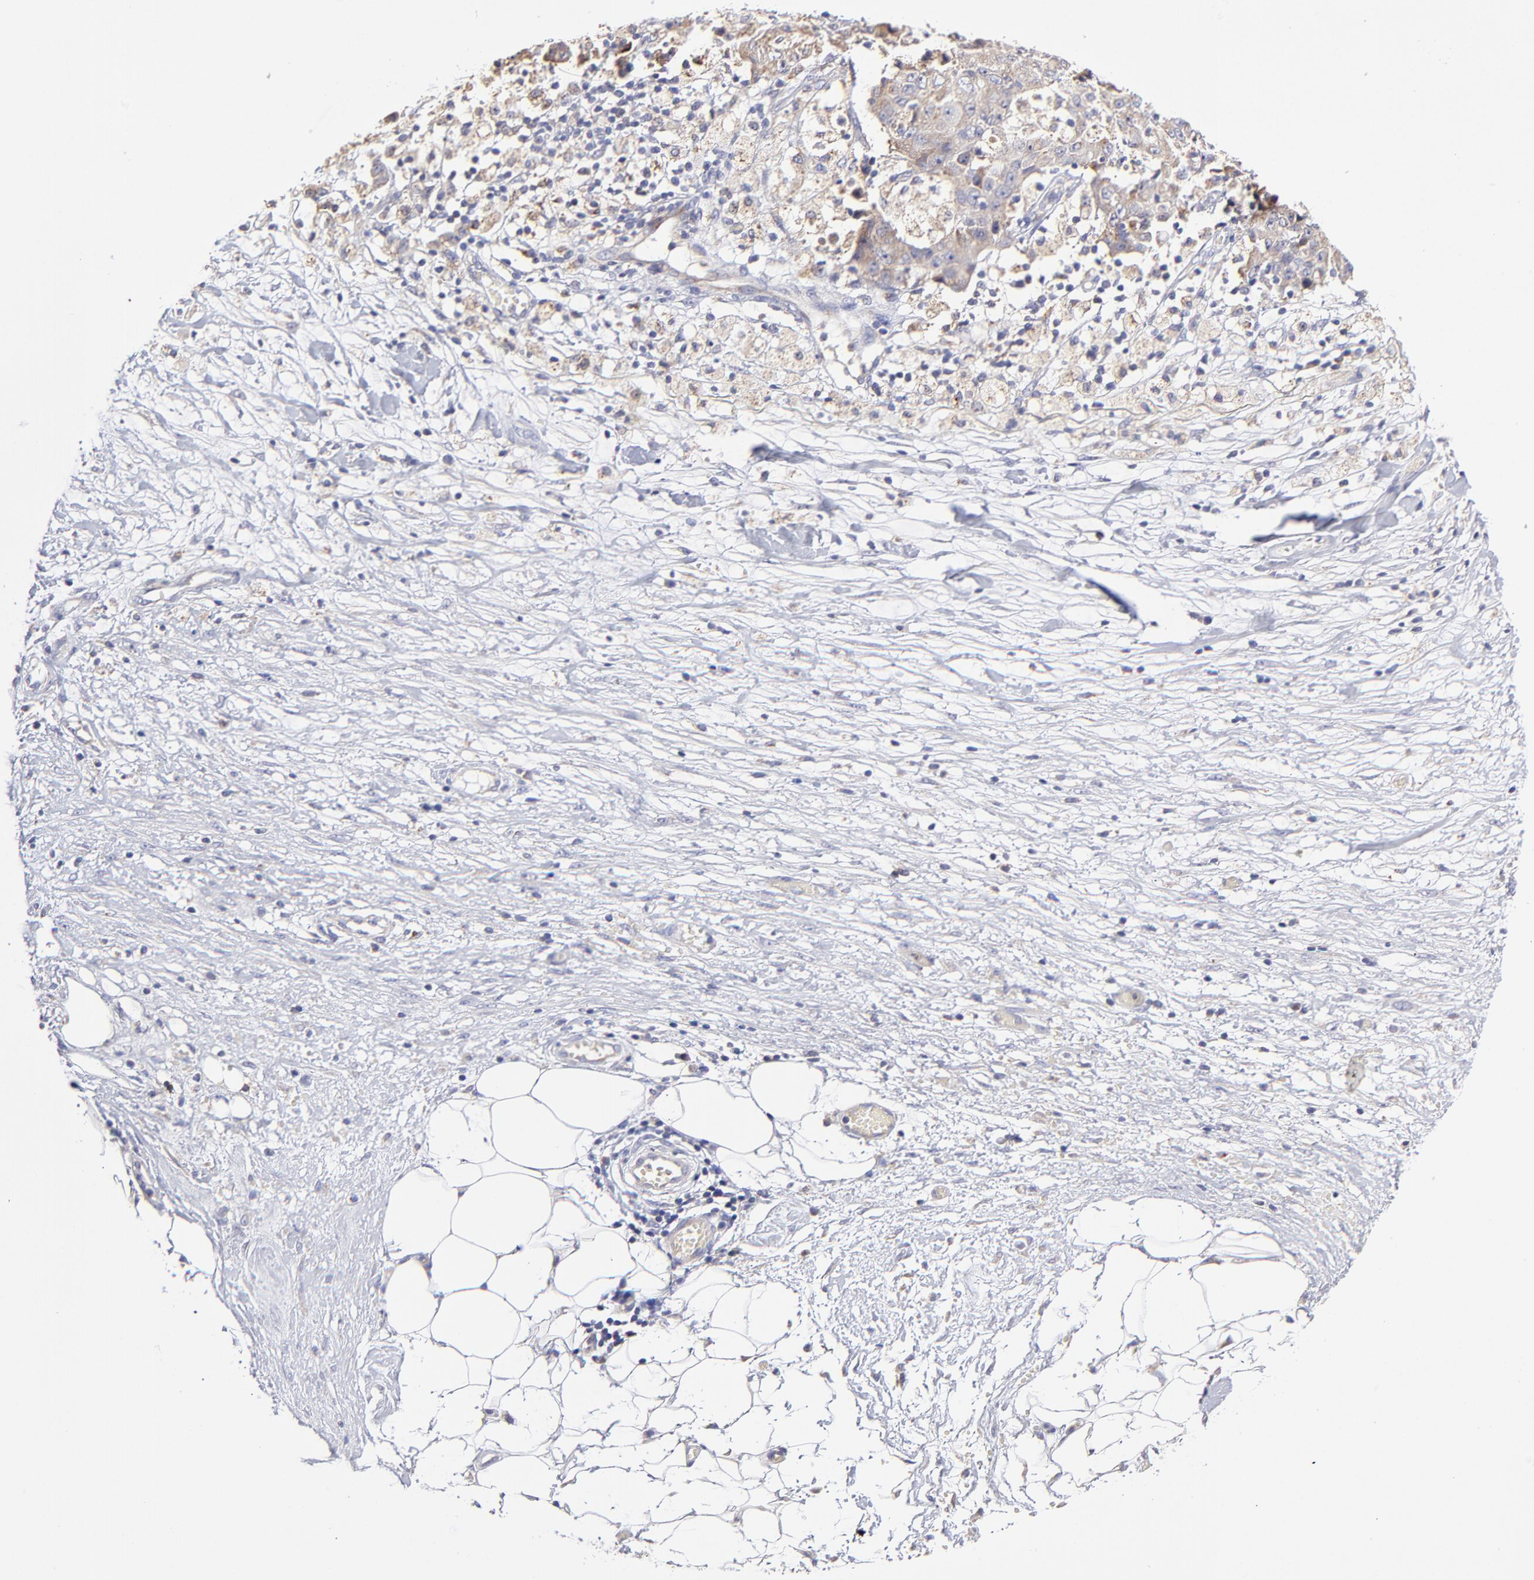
{"staining": {"intensity": "weak", "quantity": "<25%", "location": "cytoplasmic/membranous"}, "tissue": "ovarian cancer", "cell_type": "Tumor cells", "image_type": "cancer", "snomed": [{"axis": "morphology", "description": "Carcinoma, endometroid"}, {"axis": "topography", "description": "Ovary"}], "caption": "There is no significant positivity in tumor cells of ovarian cancer (endometroid carcinoma).", "gene": "GCSAM", "patient": {"sex": "female", "age": 42}}